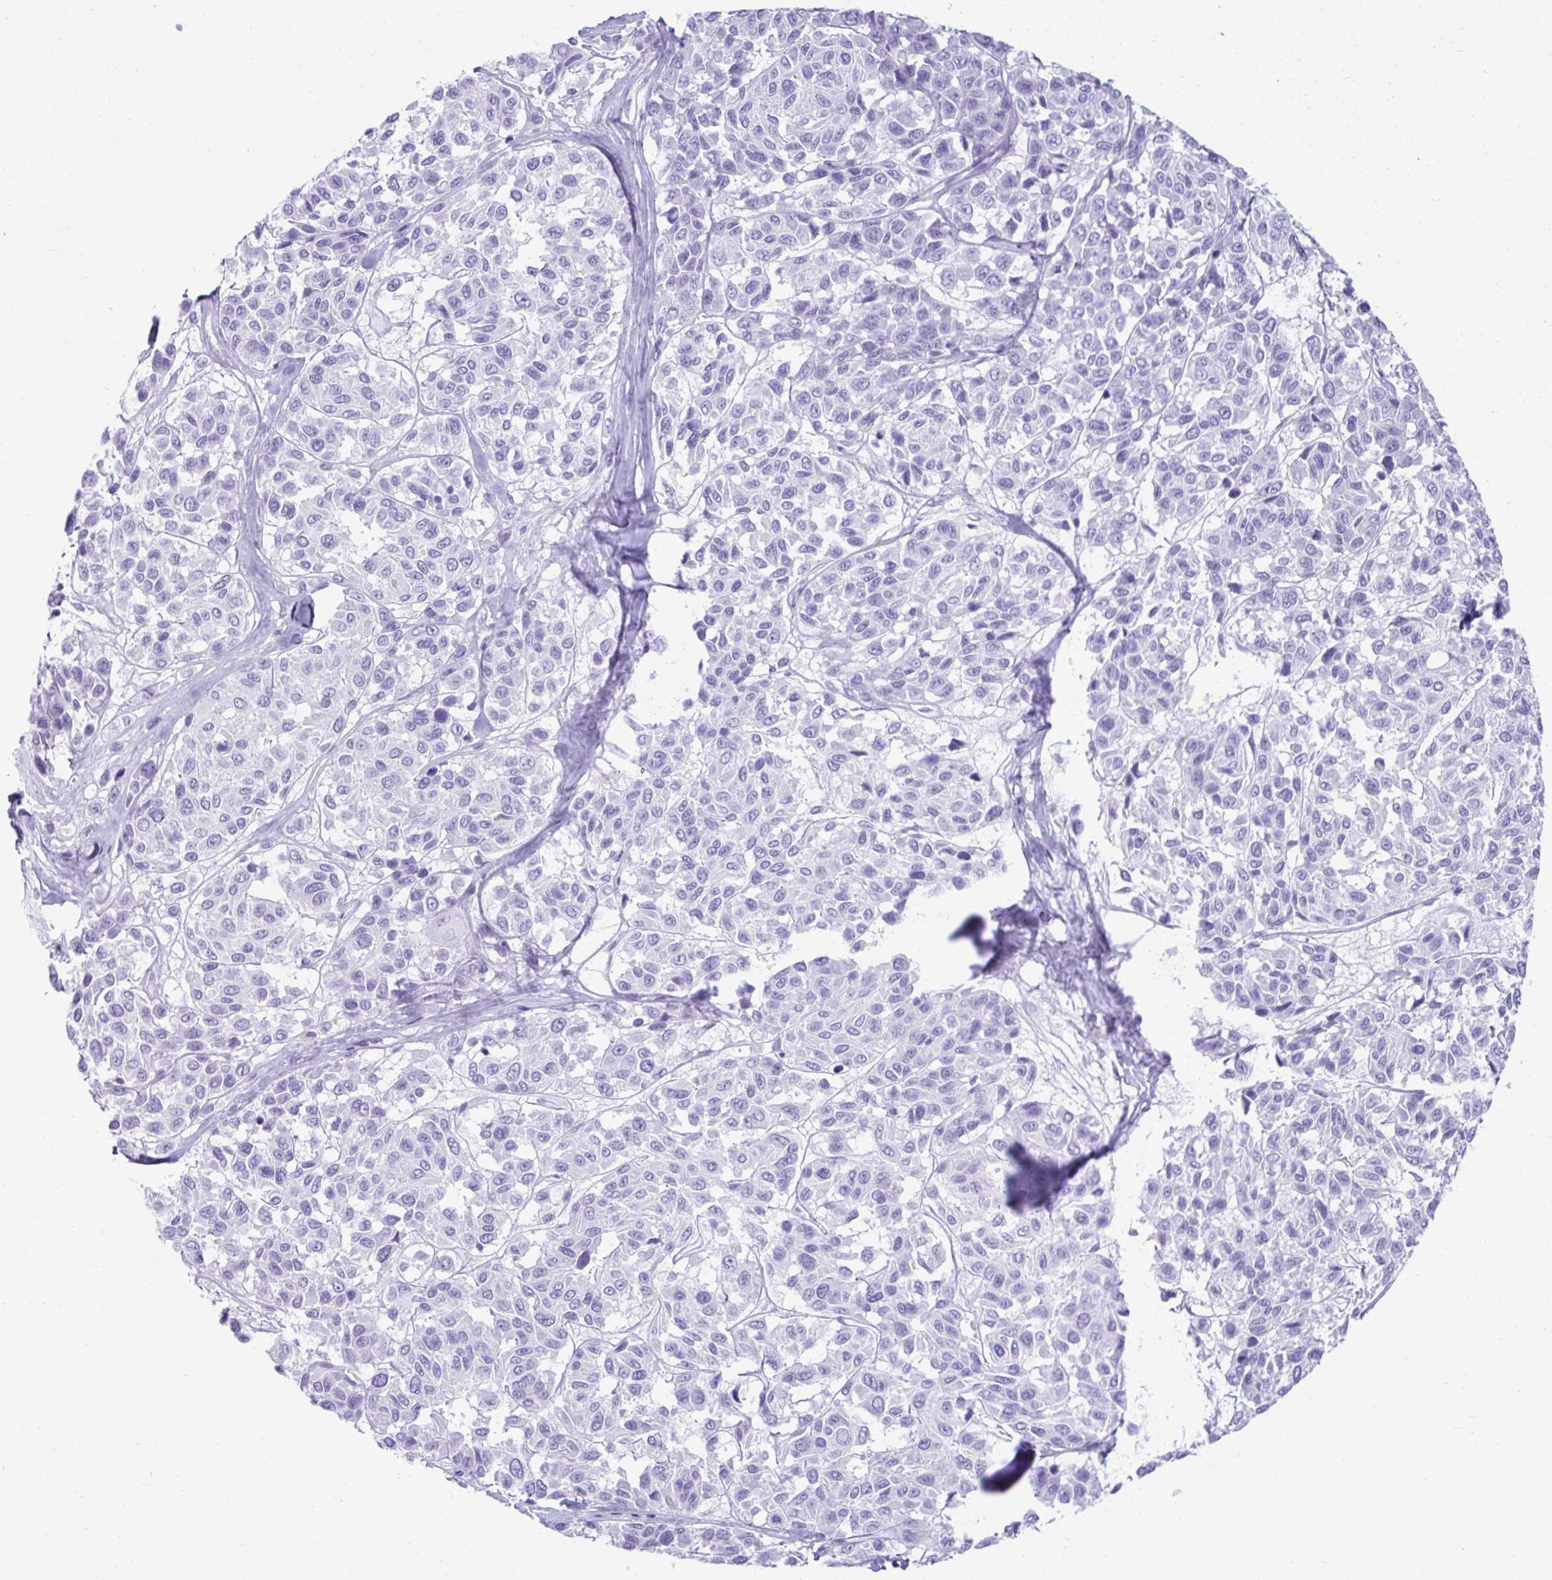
{"staining": {"intensity": "negative", "quantity": "none", "location": "none"}, "tissue": "melanoma", "cell_type": "Tumor cells", "image_type": "cancer", "snomed": [{"axis": "morphology", "description": "Malignant melanoma, NOS"}, {"axis": "topography", "description": "Skin"}], "caption": "Tumor cells show no significant staining in melanoma.", "gene": "PSCA", "patient": {"sex": "female", "age": 66}}